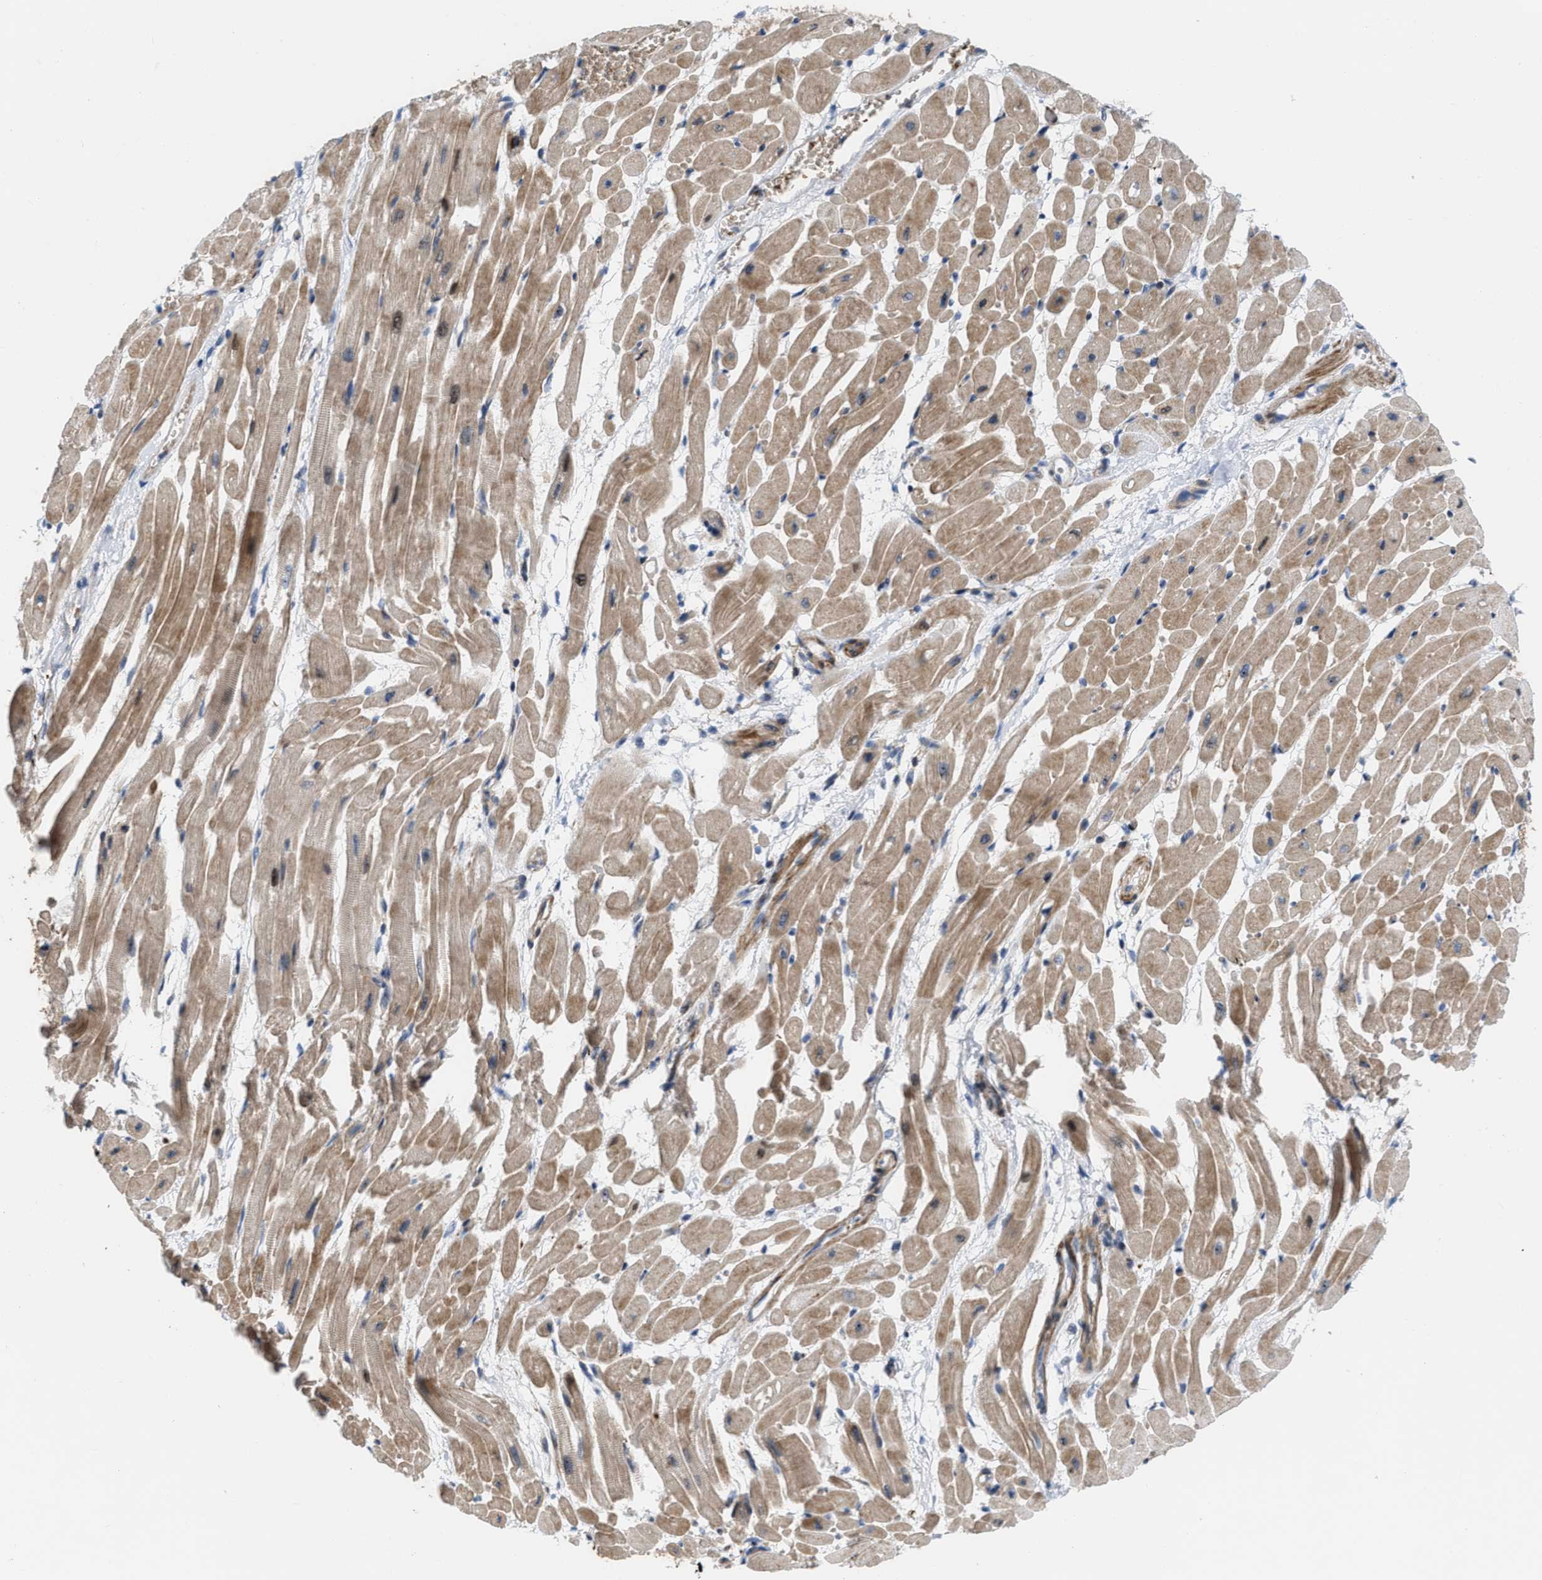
{"staining": {"intensity": "moderate", "quantity": "25%-75%", "location": "cytoplasmic/membranous"}, "tissue": "heart muscle", "cell_type": "Cardiomyocytes", "image_type": "normal", "snomed": [{"axis": "morphology", "description": "Normal tissue, NOS"}, {"axis": "topography", "description": "Heart"}], "caption": "Heart muscle stained with a brown dye reveals moderate cytoplasmic/membranous positive positivity in approximately 25%-75% of cardiomyocytes.", "gene": "POLR1F", "patient": {"sex": "male", "age": 45}}